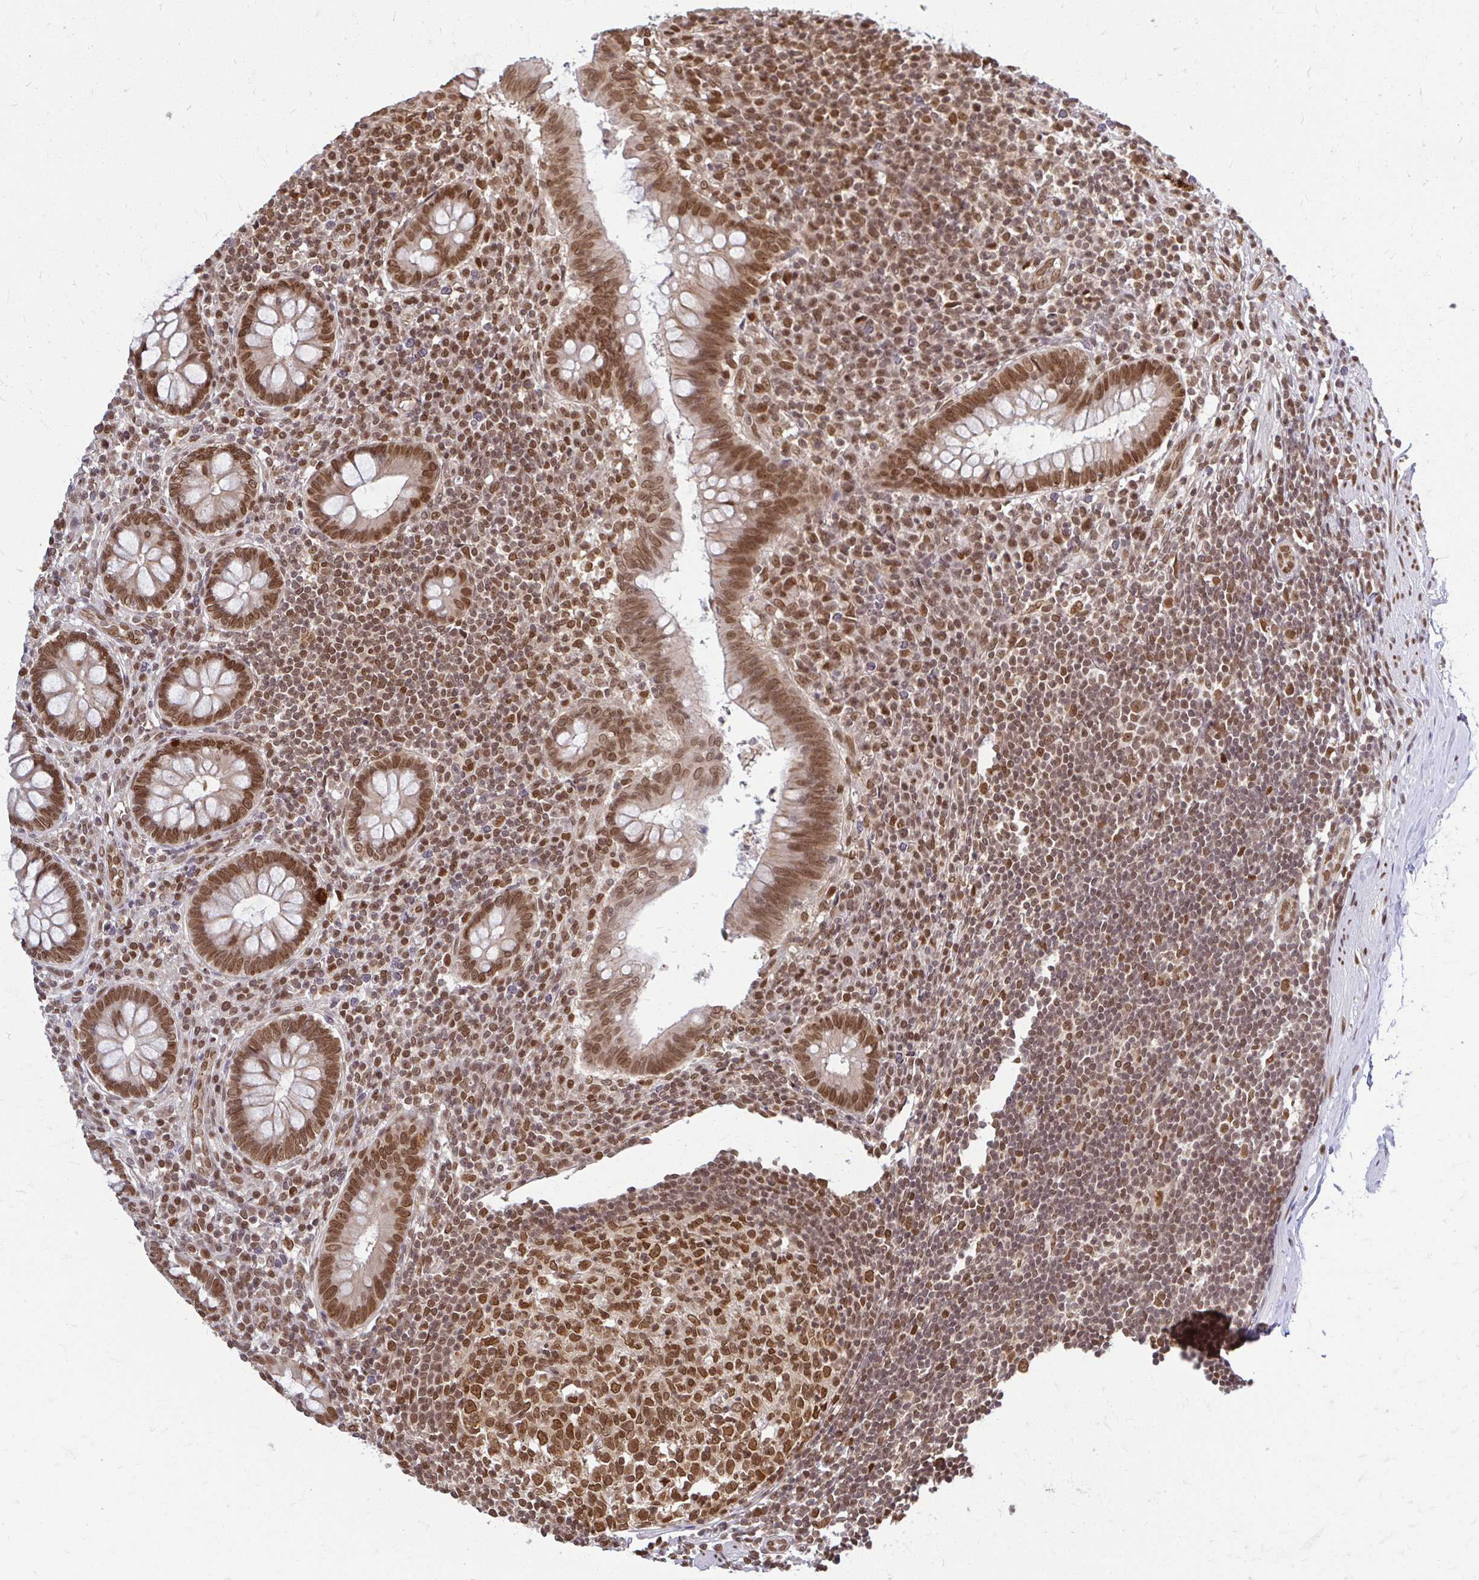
{"staining": {"intensity": "moderate", "quantity": ">75%", "location": "cytoplasmic/membranous,nuclear"}, "tissue": "appendix", "cell_type": "Glandular cells", "image_type": "normal", "snomed": [{"axis": "morphology", "description": "Normal tissue, NOS"}, {"axis": "topography", "description": "Appendix"}], "caption": "A brown stain labels moderate cytoplasmic/membranous,nuclear staining of a protein in glandular cells of normal appendix. (DAB IHC, brown staining for protein, blue staining for nuclei).", "gene": "XPO1", "patient": {"sex": "female", "age": 56}}